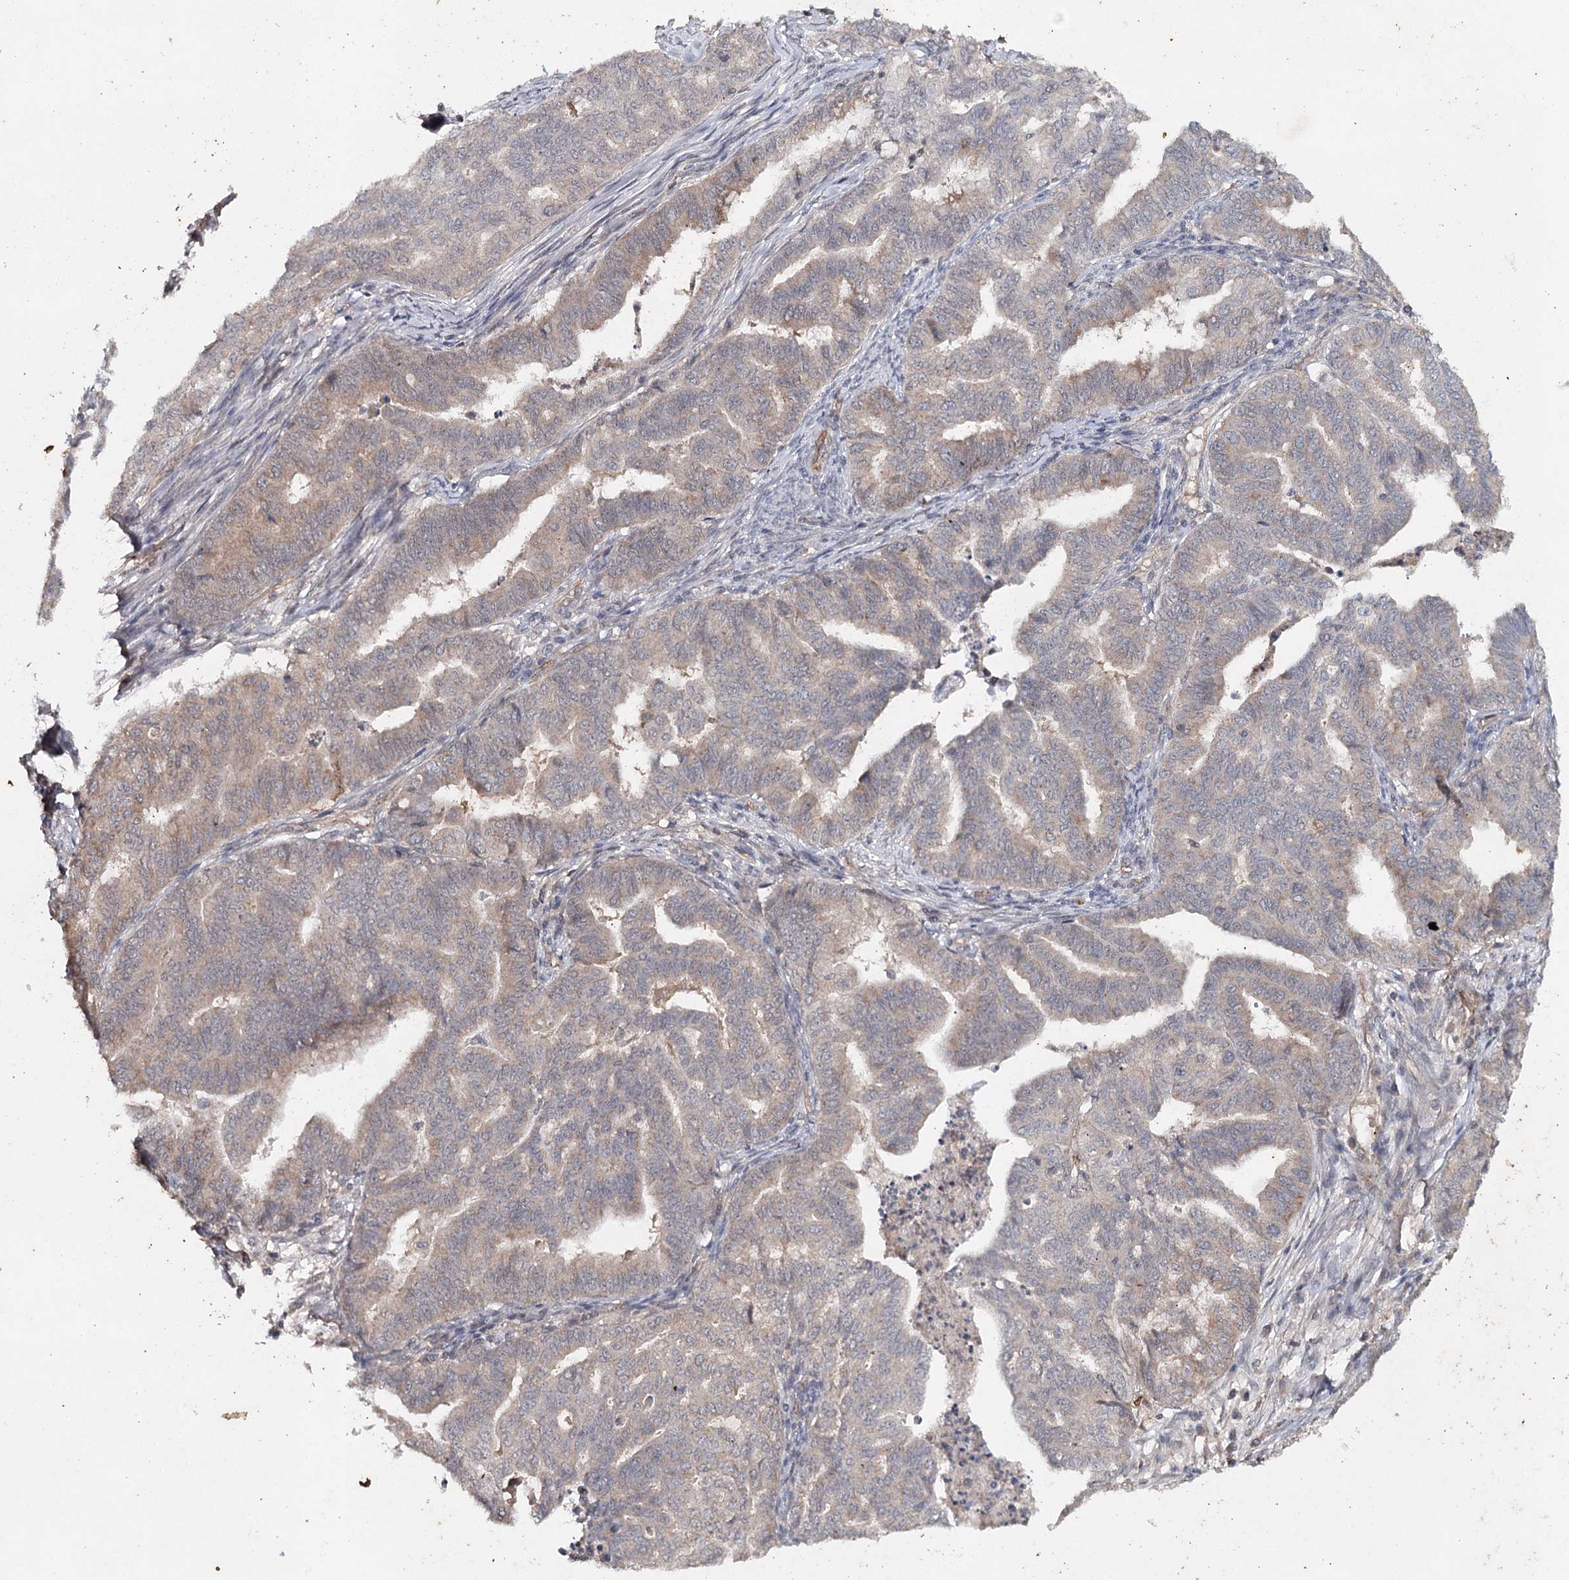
{"staining": {"intensity": "strong", "quantity": "<25%", "location": "cytoplasmic/membranous"}, "tissue": "endometrial cancer", "cell_type": "Tumor cells", "image_type": "cancer", "snomed": [{"axis": "morphology", "description": "Adenocarcinoma, NOS"}, {"axis": "topography", "description": "Endometrium"}], "caption": "A micrograph showing strong cytoplasmic/membranous positivity in approximately <25% of tumor cells in endometrial adenocarcinoma, as visualized by brown immunohistochemical staining.", "gene": "SYNPO", "patient": {"sex": "female", "age": 79}}